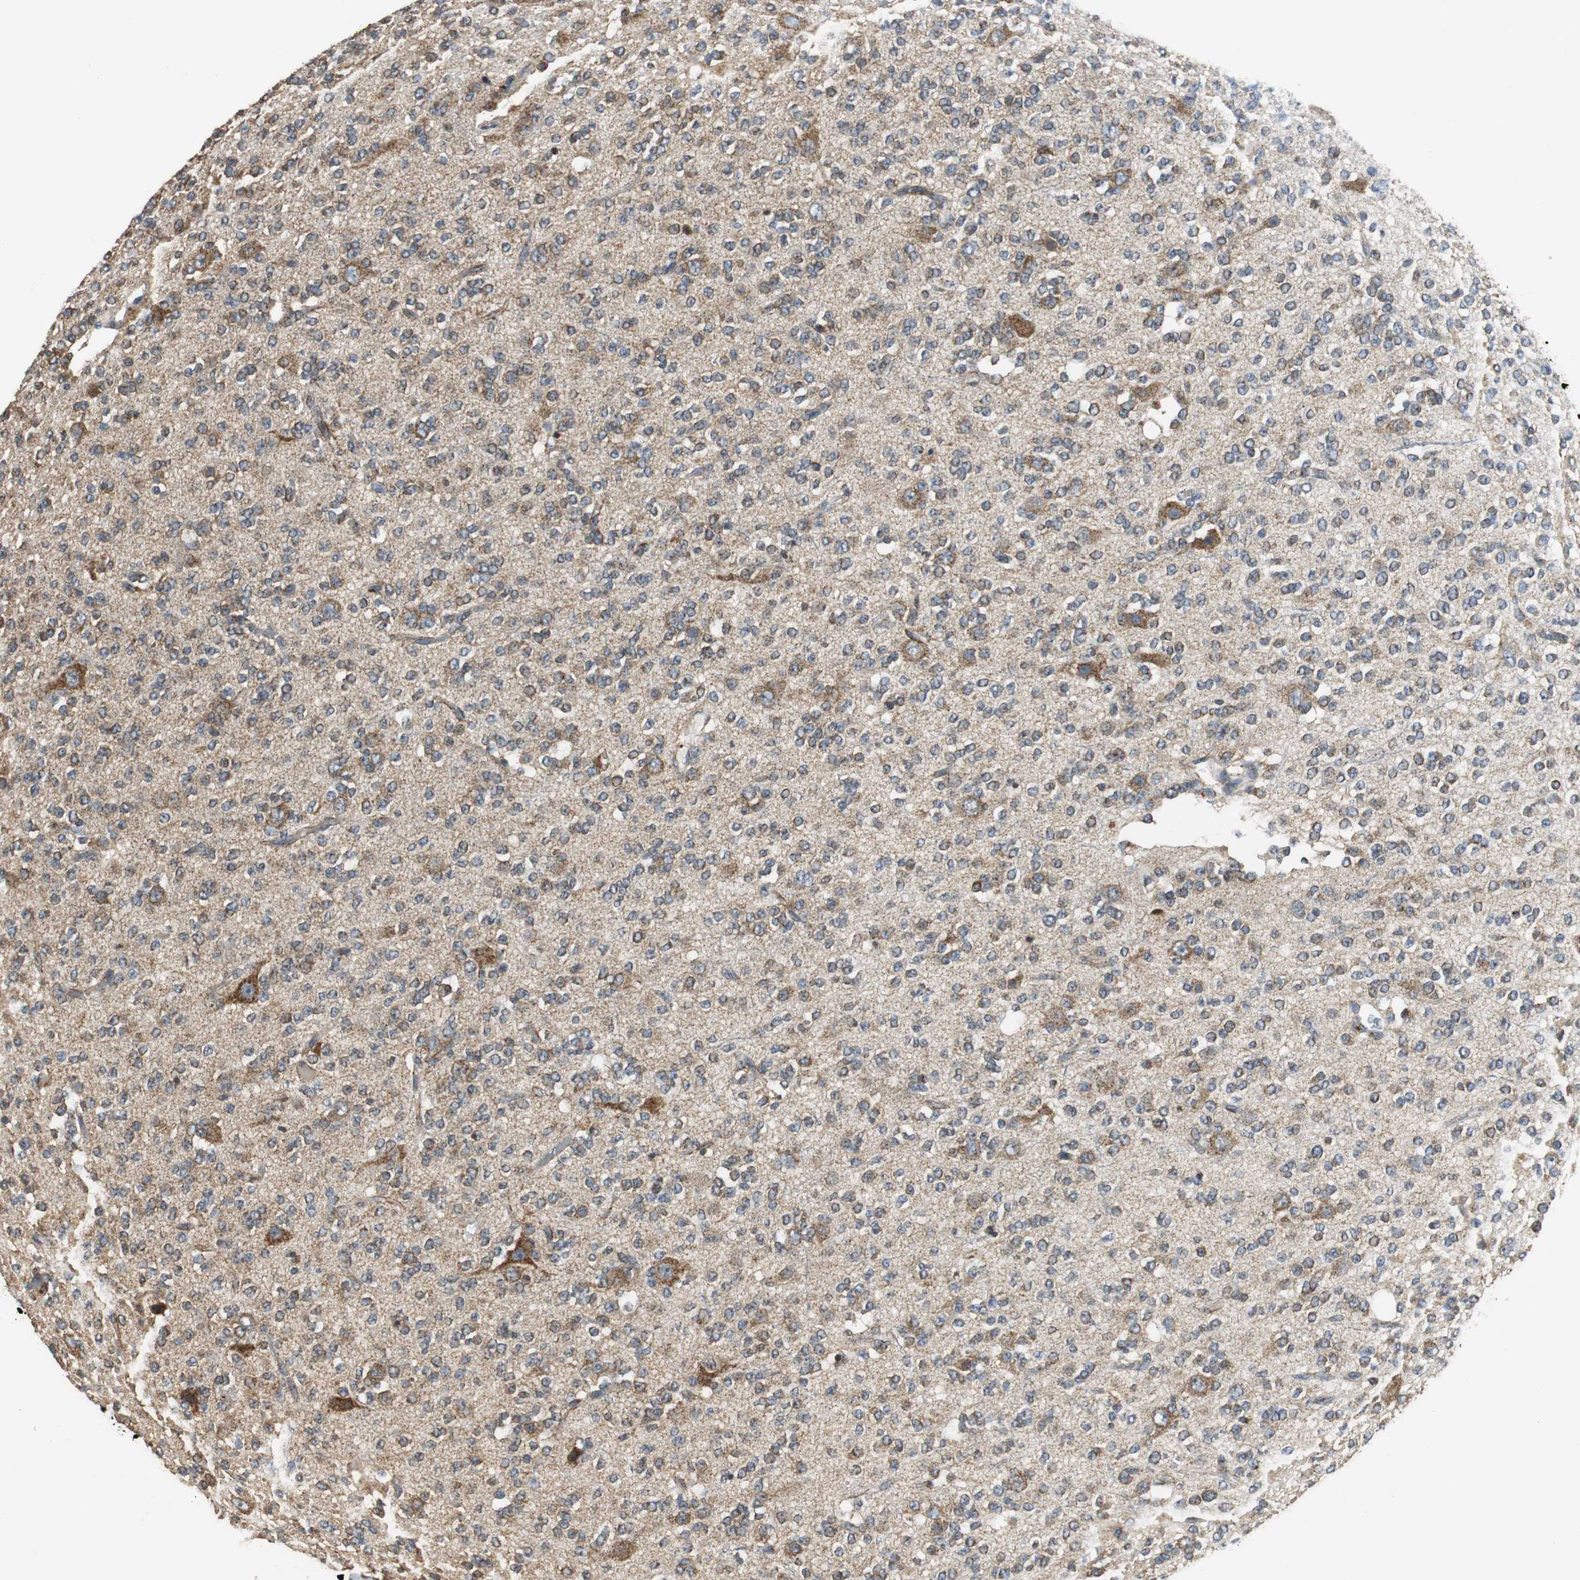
{"staining": {"intensity": "weak", "quantity": ">75%", "location": "cytoplasmic/membranous"}, "tissue": "glioma", "cell_type": "Tumor cells", "image_type": "cancer", "snomed": [{"axis": "morphology", "description": "Glioma, malignant, Low grade"}, {"axis": "topography", "description": "Brain"}], "caption": "Immunohistochemical staining of malignant glioma (low-grade) demonstrates low levels of weak cytoplasmic/membranous protein staining in about >75% of tumor cells. (Stains: DAB (3,3'-diaminobenzidine) in brown, nuclei in blue, Microscopy: brightfield microscopy at high magnification).", "gene": "NNT", "patient": {"sex": "male", "age": 38}}